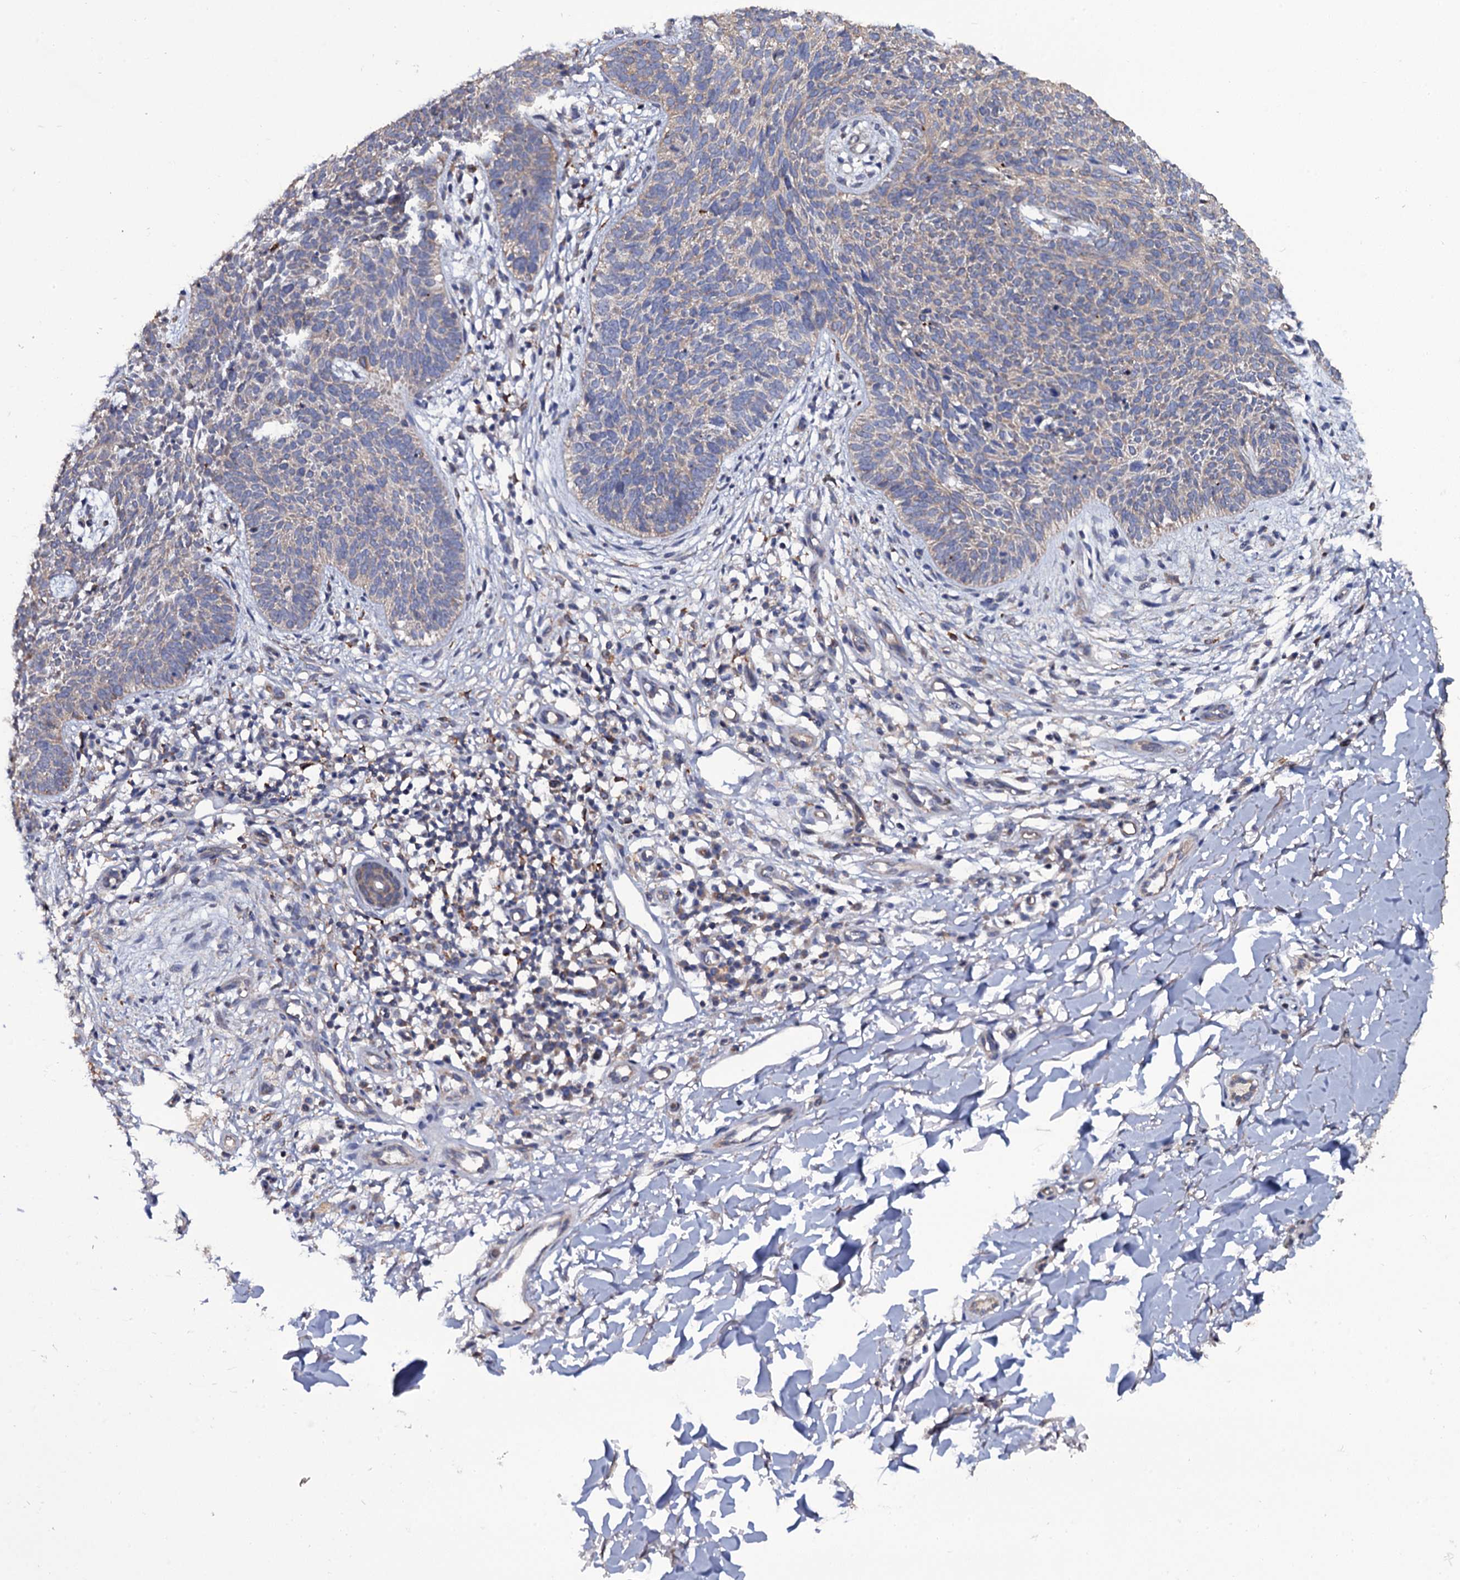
{"staining": {"intensity": "weak", "quantity": "25%-75%", "location": "cytoplasmic/membranous"}, "tissue": "skin cancer", "cell_type": "Tumor cells", "image_type": "cancer", "snomed": [{"axis": "morphology", "description": "Basal cell carcinoma"}, {"axis": "topography", "description": "Skin"}], "caption": "Protein analysis of skin cancer tissue displays weak cytoplasmic/membranous staining in about 25%-75% of tumor cells.", "gene": "TTC23", "patient": {"sex": "female", "age": 66}}